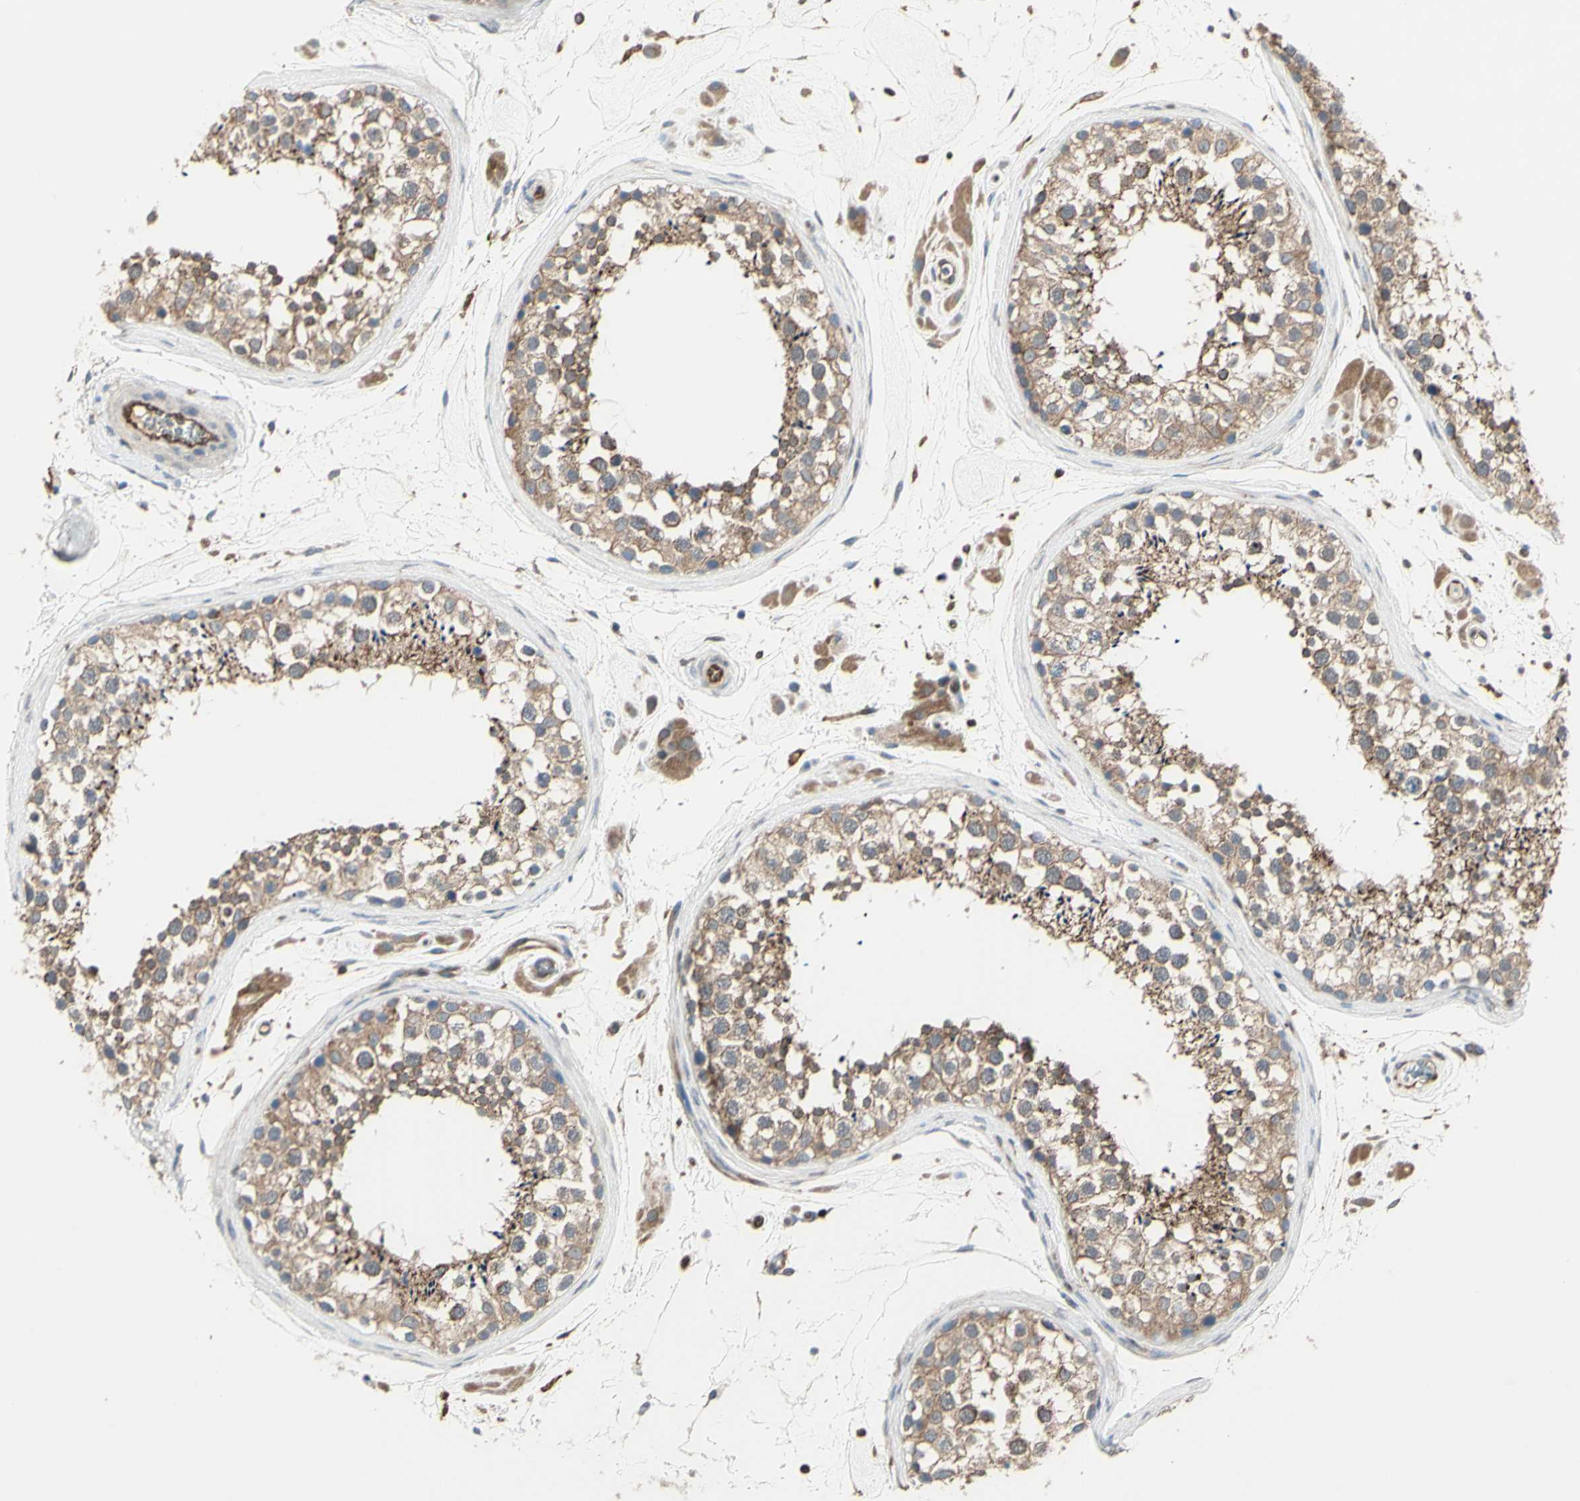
{"staining": {"intensity": "moderate", "quantity": ">75%", "location": "cytoplasmic/membranous"}, "tissue": "testis", "cell_type": "Cells in seminiferous ducts", "image_type": "normal", "snomed": [{"axis": "morphology", "description": "Normal tissue, NOS"}, {"axis": "topography", "description": "Testis"}], "caption": "This is a photomicrograph of IHC staining of unremarkable testis, which shows moderate positivity in the cytoplasmic/membranous of cells in seminiferous ducts.", "gene": "IGSF9B", "patient": {"sex": "male", "age": 46}}